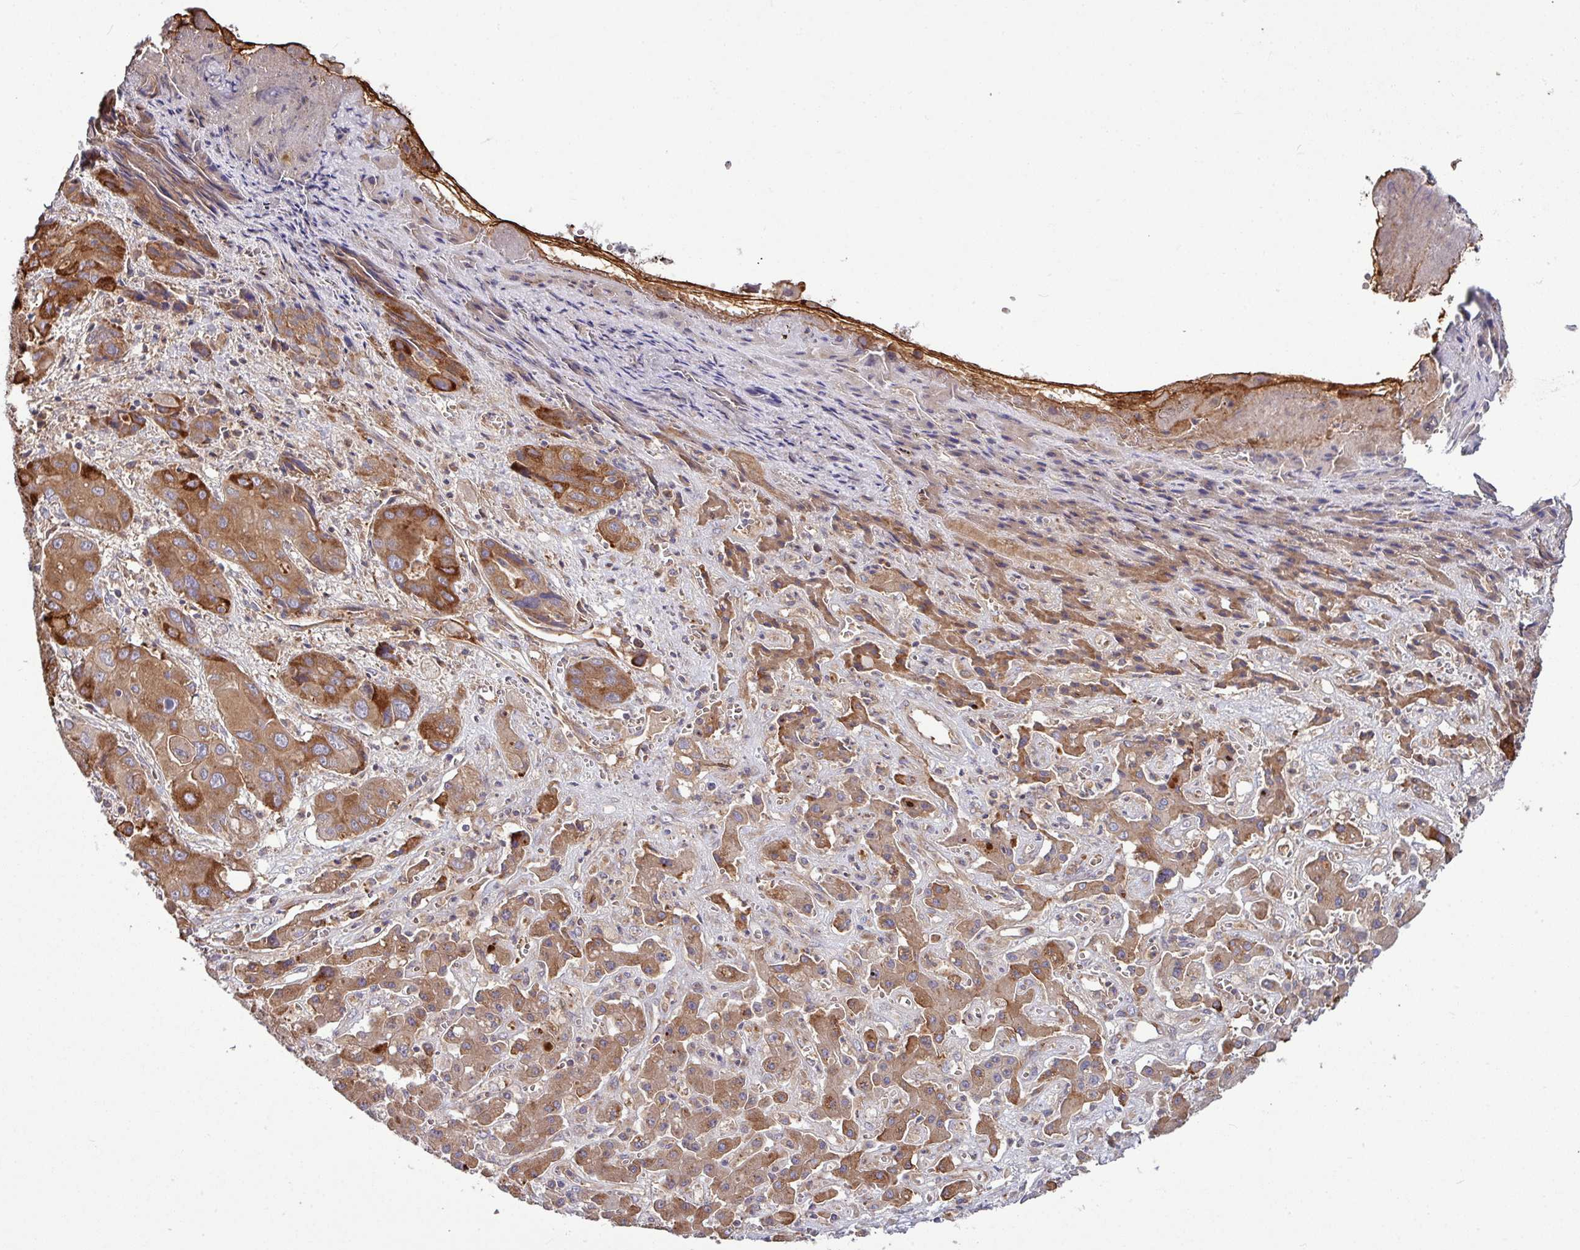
{"staining": {"intensity": "moderate", "quantity": ">75%", "location": "cytoplasmic/membranous"}, "tissue": "liver cancer", "cell_type": "Tumor cells", "image_type": "cancer", "snomed": [{"axis": "morphology", "description": "Cholangiocarcinoma"}, {"axis": "topography", "description": "Liver"}], "caption": "A histopathology image of human liver cancer stained for a protein demonstrates moderate cytoplasmic/membranous brown staining in tumor cells.", "gene": "LSM12", "patient": {"sex": "male", "age": 67}}